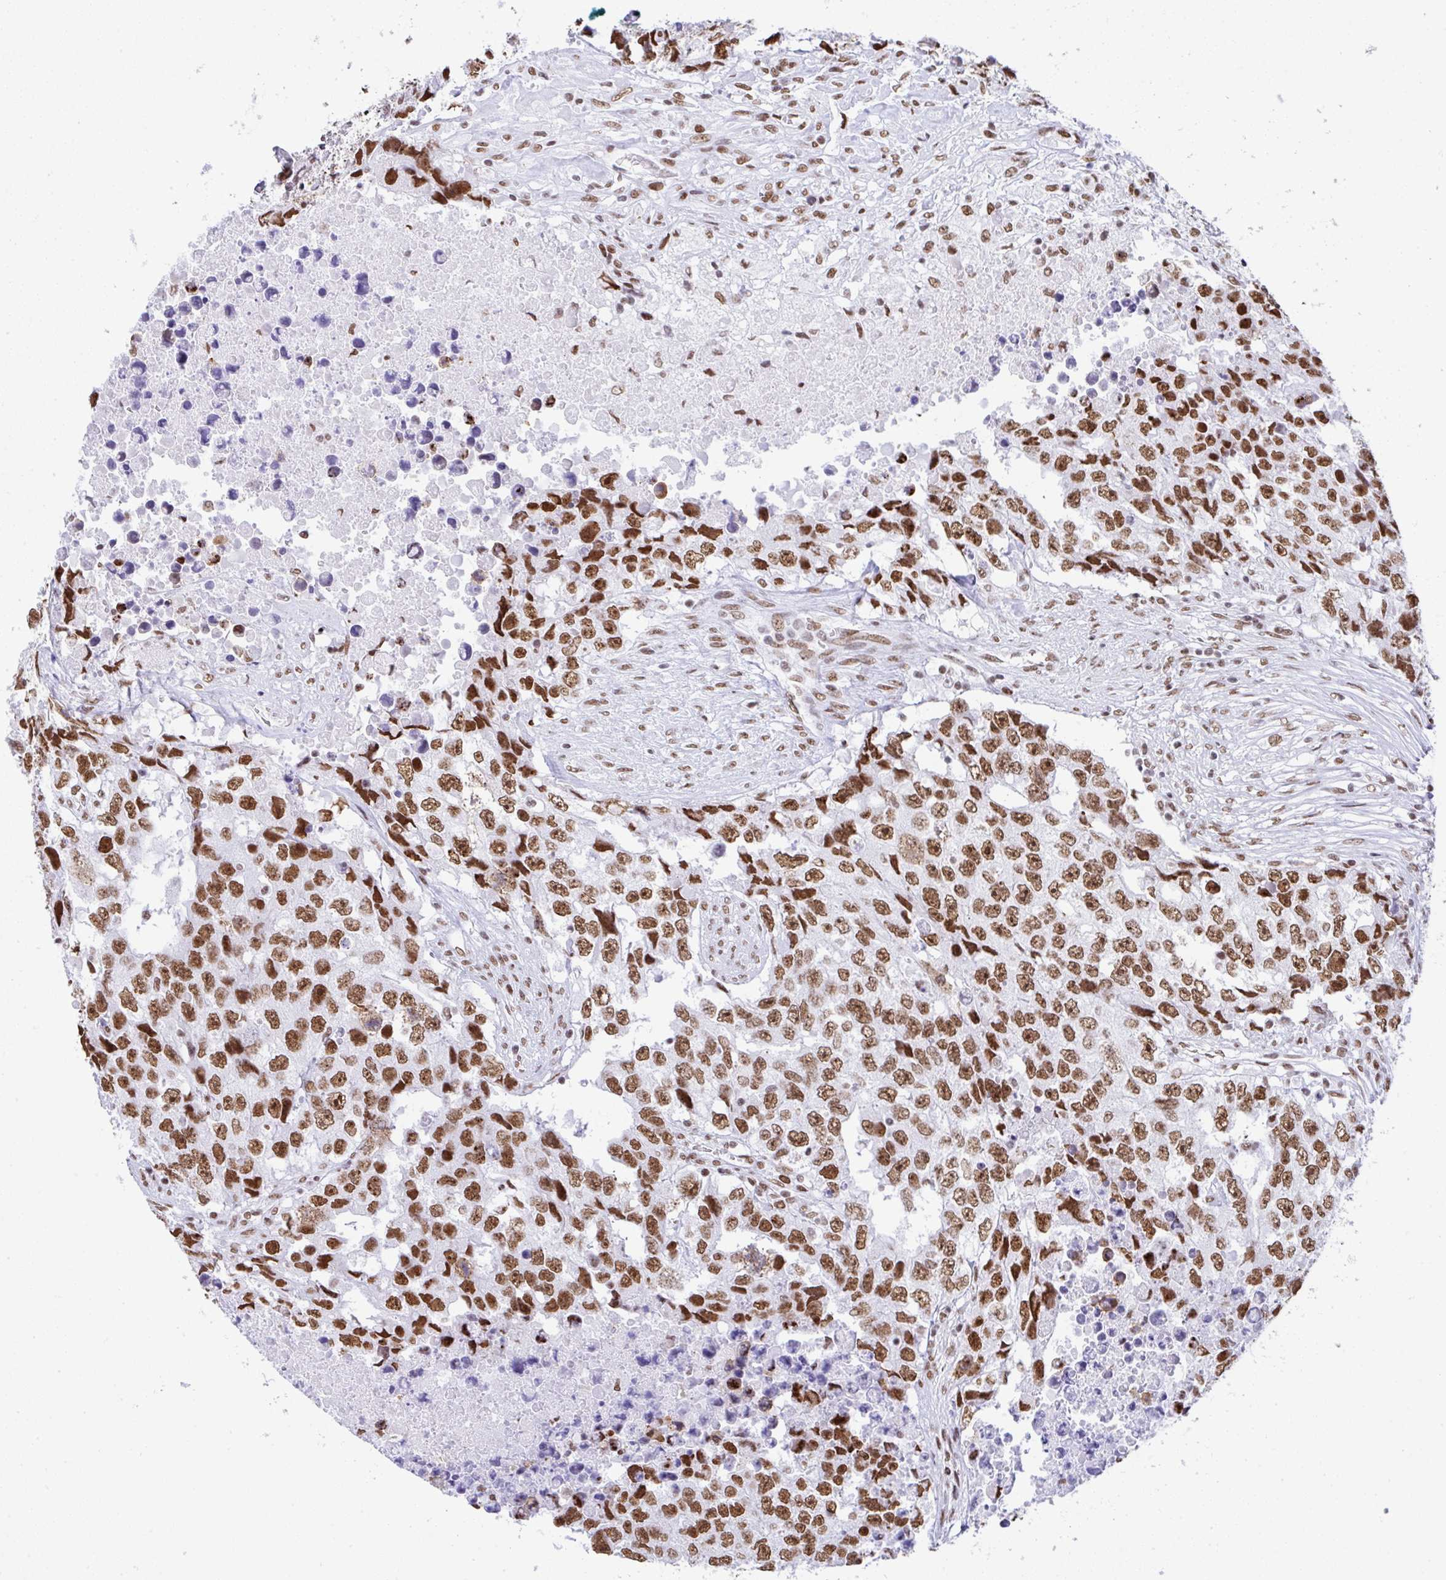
{"staining": {"intensity": "strong", "quantity": ">75%", "location": "nuclear"}, "tissue": "testis cancer", "cell_type": "Tumor cells", "image_type": "cancer", "snomed": [{"axis": "morphology", "description": "Carcinoma, Embryonal, NOS"}, {"axis": "topography", "description": "Testis"}], "caption": "High-power microscopy captured an immunohistochemistry histopathology image of testis cancer, revealing strong nuclear staining in approximately >75% of tumor cells.", "gene": "DDX52", "patient": {"sex": "male", "age": 24}}